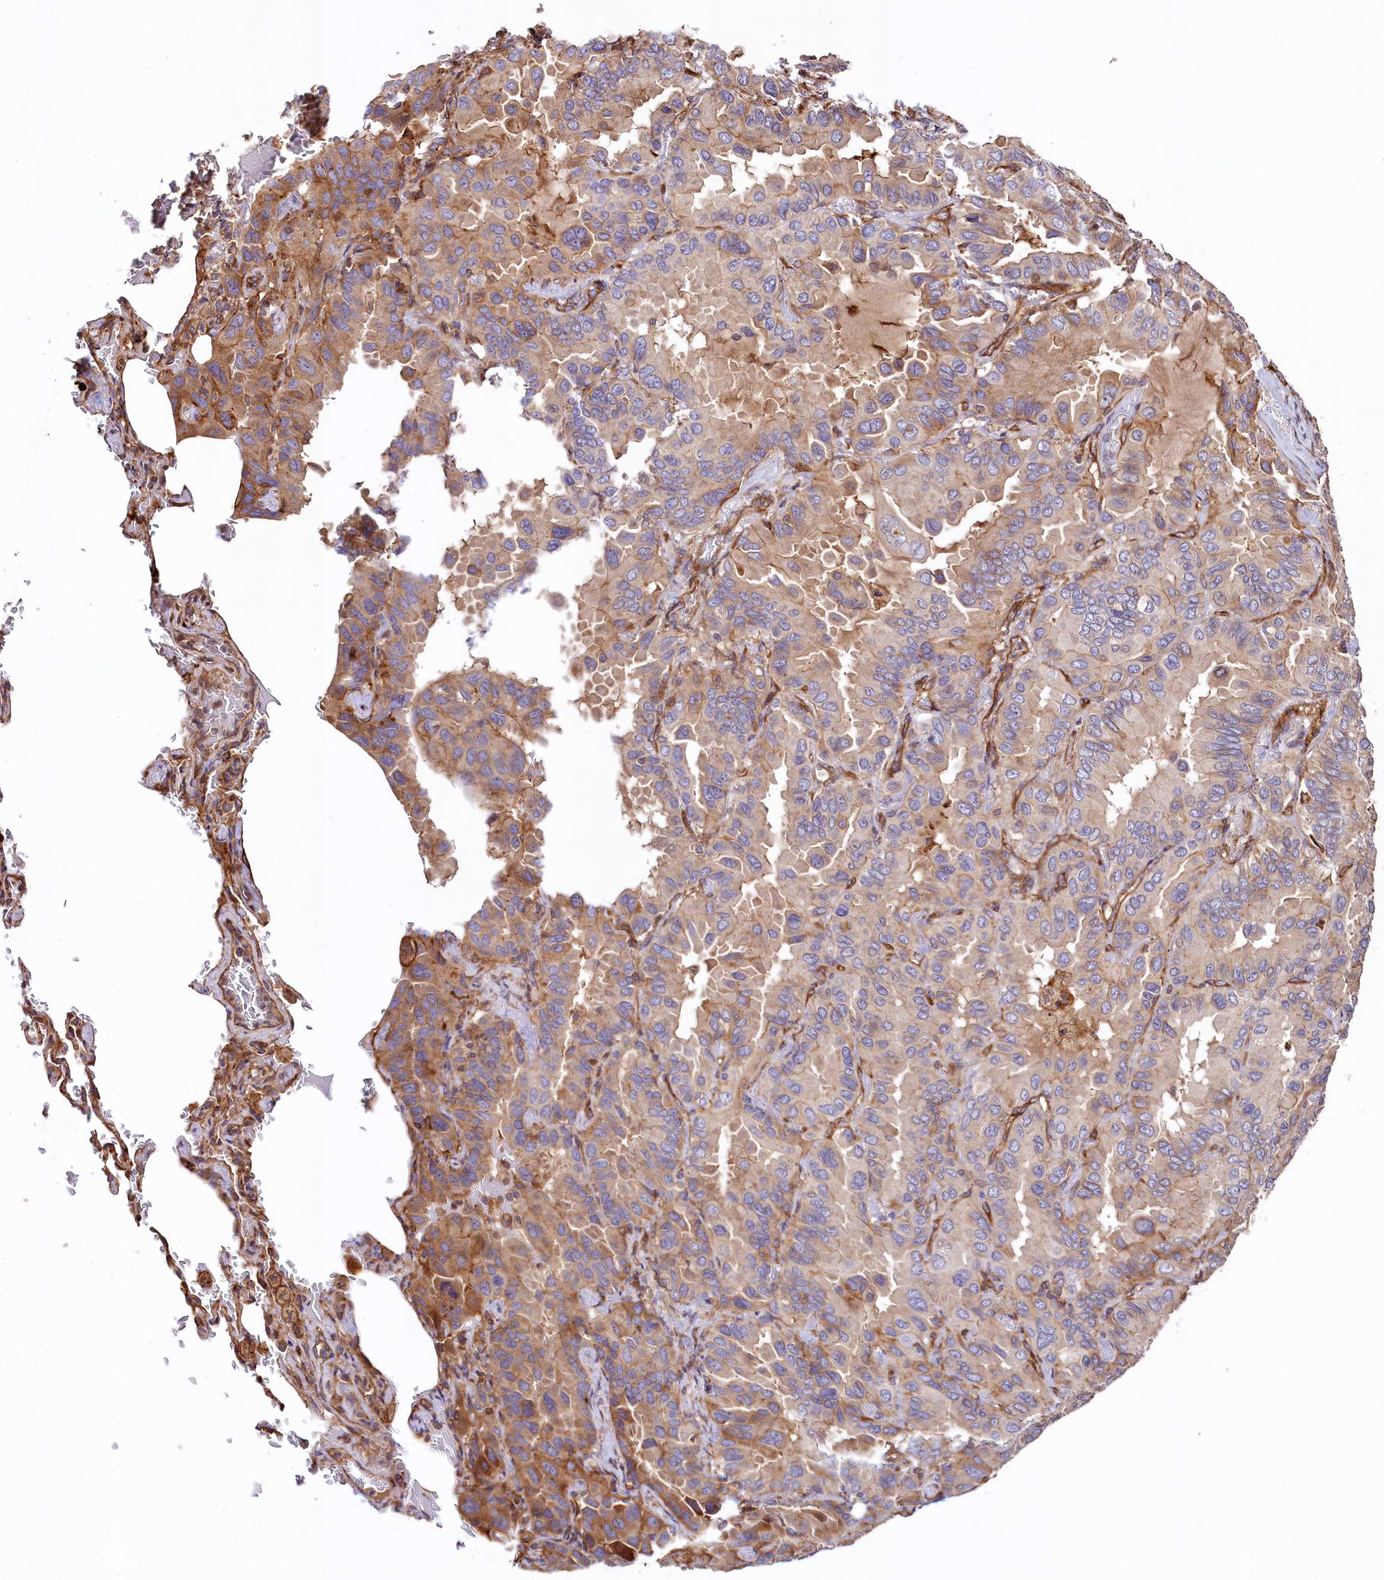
{"staining": {"intensity": "moderate", "quantity": "25%-75%", "location": "cytoplasmic/membranous"}, "tissue": "lung cancer", "cell_type": "Tumor cells", "image_type": "cancer", "snomed": [{"axis": "morphology", "description": "Adenocarcinoma, NOS"}, {"axis": "topography", "description": "Lung"}], "caption": "Adenocarcinoma (lung) stained with a protein marker displays moderate staining in tumor cells.", "gene": "KLHDC4", "patient": {"sex": "male", "age": 64}}